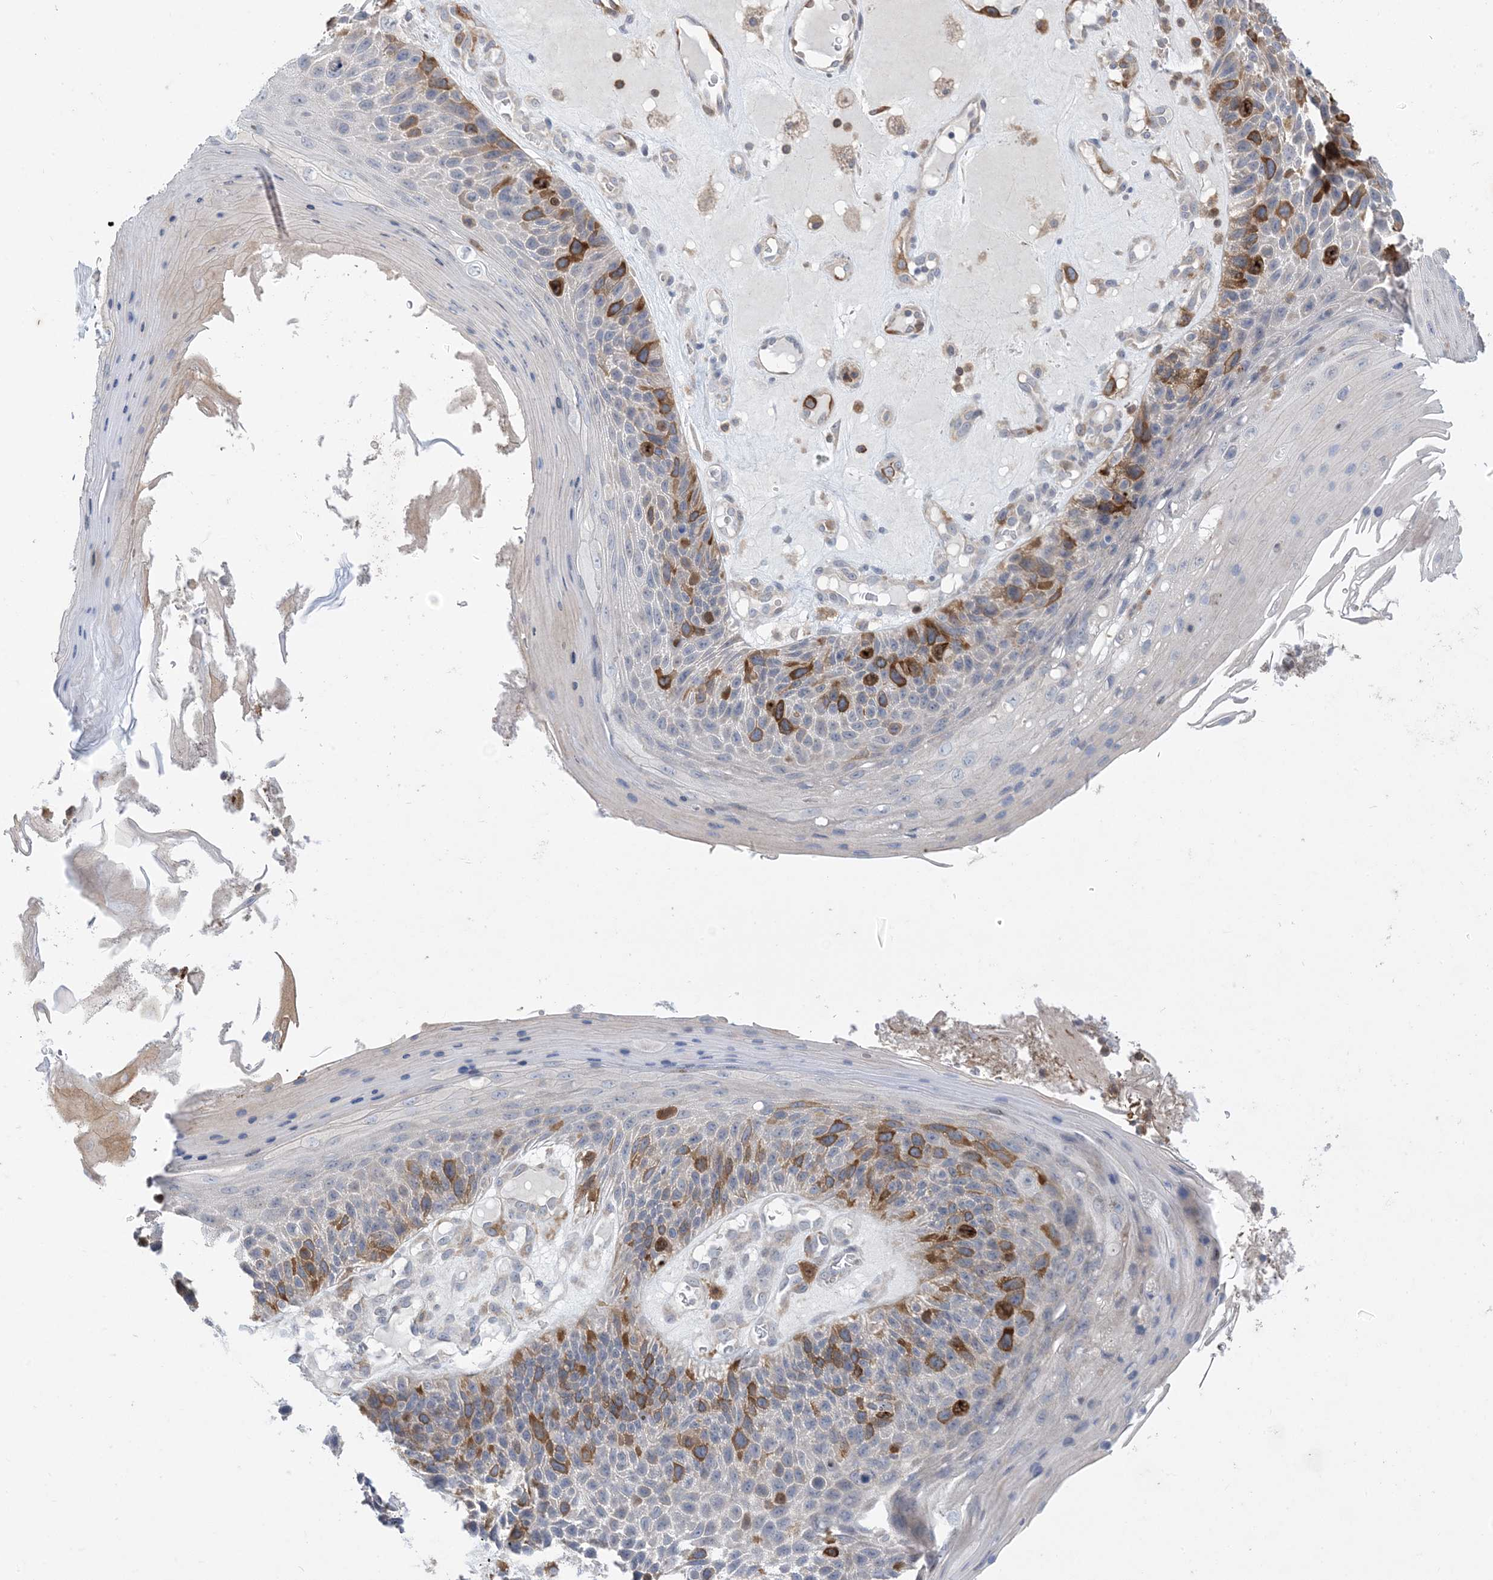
{"staining": {"intensity": "strong", "quantity": "<25%", "location": "cytoplasmic/membranous"}, "tissue": "skin cancer", "cell_type": "Tumor cells", "image_type": "cancer", "snomed": [{"axis": "morphology", "description": "Squamous cell carcinoma, NOS"}, {"axis": "topography", "description": "Skin"}], "caption": "Immunohistochemistry (IHC) image of skin squamous cell carcinoma stained for a protein (brown), which shows medium levels of strong cytoplasmic/membranous positivity in approximately <25% of tumor cells.", "gene": "AOC1", "patient": {"sex": "female", "age": 88}}